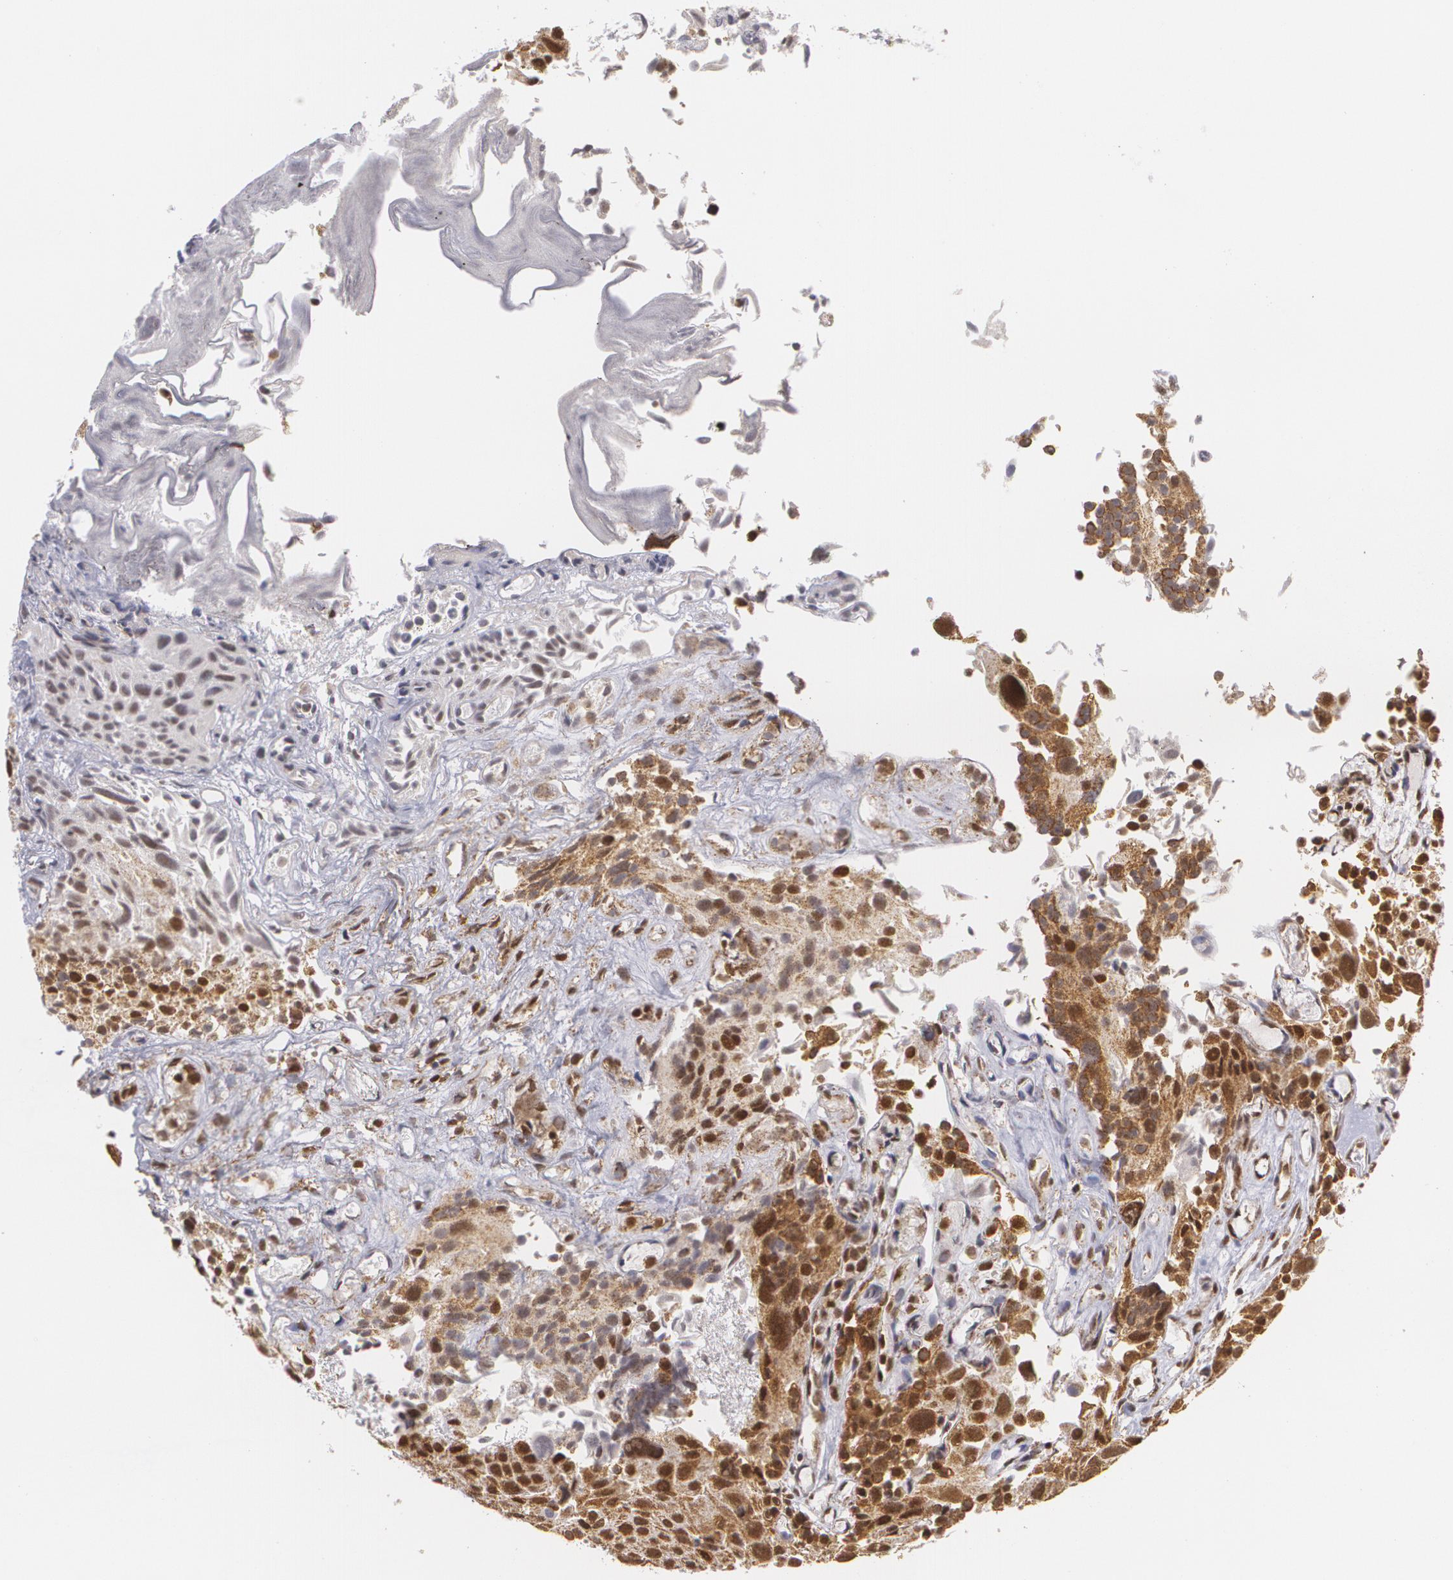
{"staining": {"intensity": "strong", "quantity": "25%-75%", "location": "cytoplasmic/membranous,nuclear"}, "tissue": "urothelial cancer", "cell_type": "Tumor cells", "image_type": "cancer", "snomed": [{"axis": "morphology", "description": "Urothelial carcinoma, High grade"}, {"axis": "topography", "description": "Urinary bladder"}], "caption": "Protein expression analysis of urothelial cancer shows strong cytoplasmic/membranous and nuclear positivity in about 25%-75% of tumor cells.", "gene": "MXD1", "patient": {"sex": "female", "age": 78}}